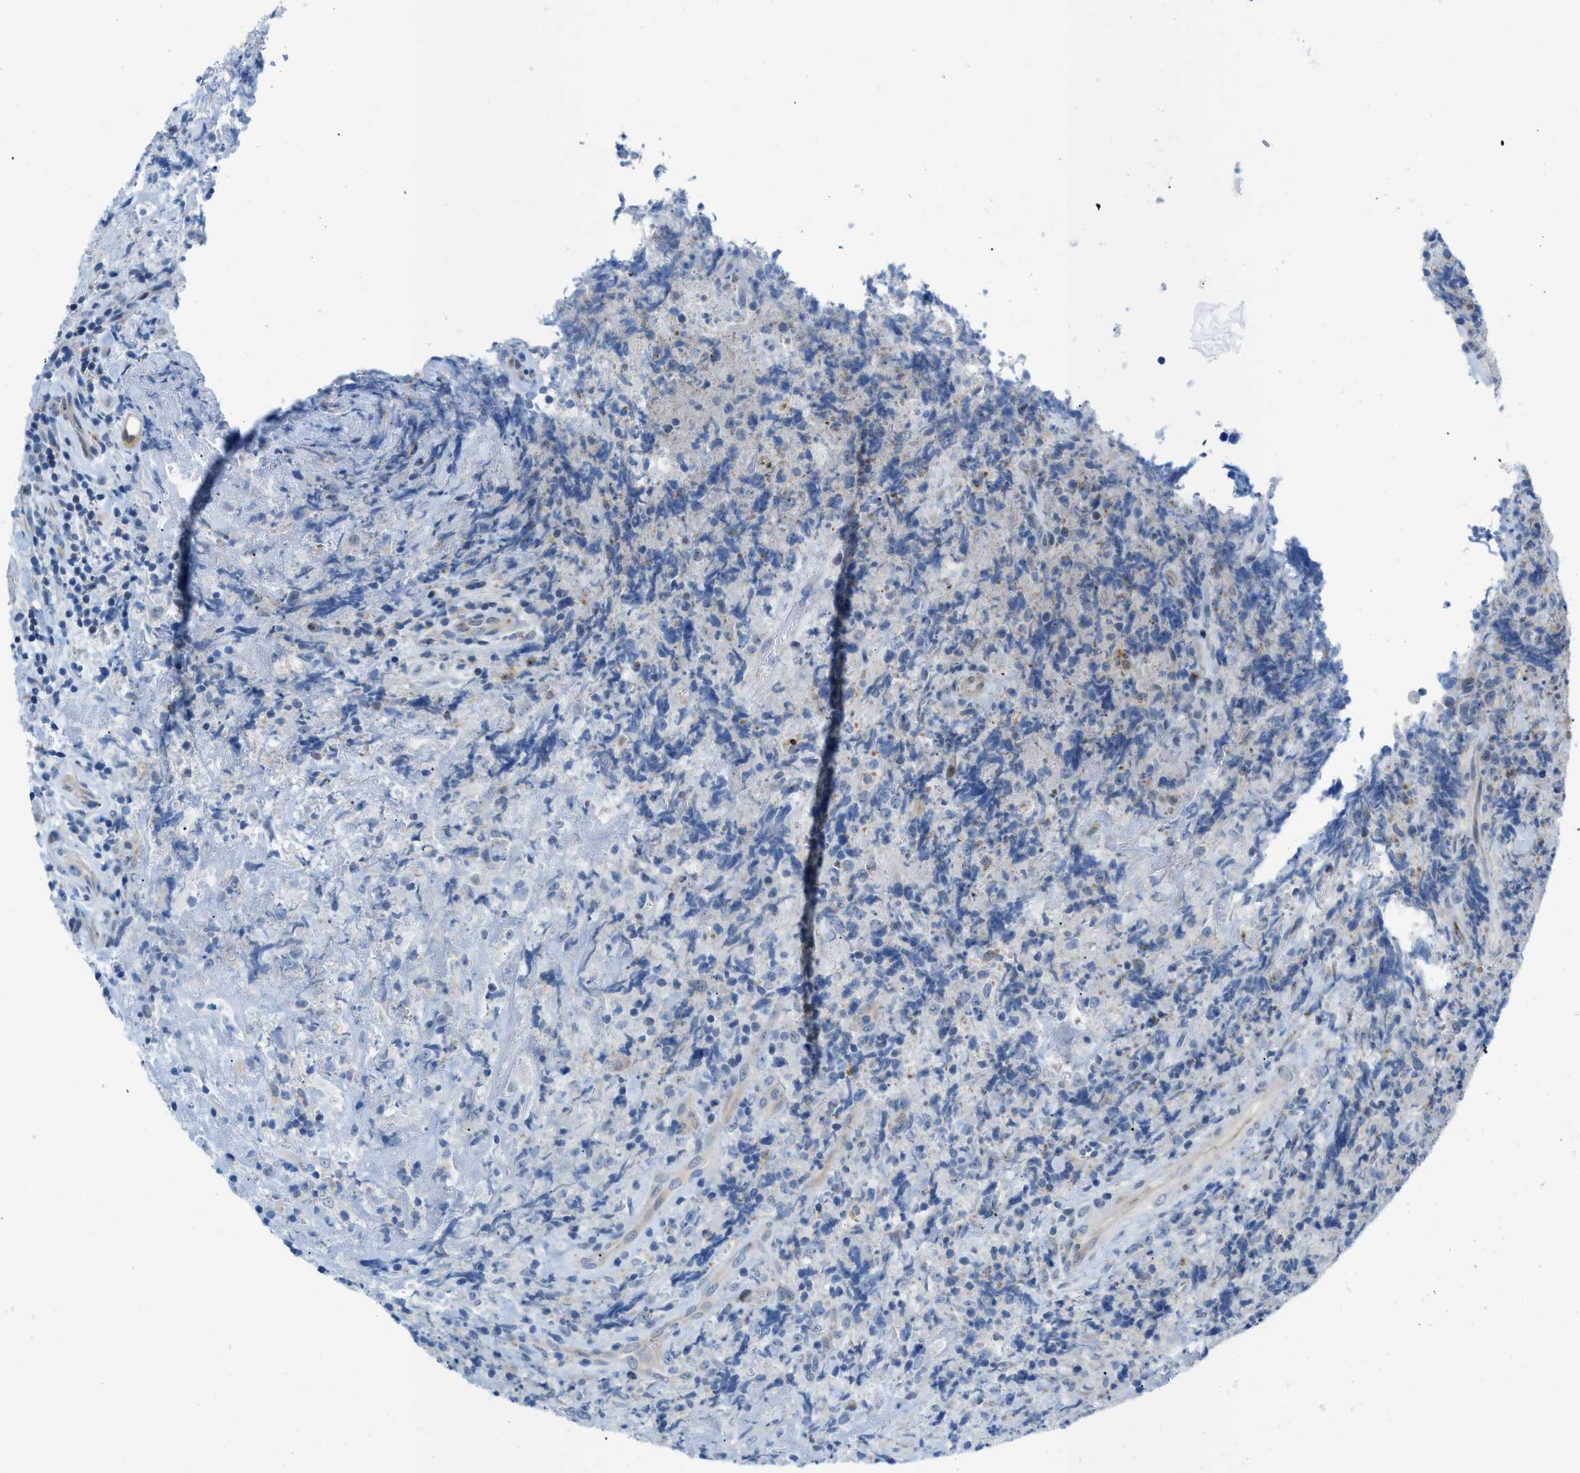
{"staining": {"intensity": "weak", "quantity": "<25%", "location": "cytoplasmic/membranous"}, "tissue": "lymphoma", "cell_type": "Tumor cells", "image_type": "cancer", "snomed": [{"axis": "morphology", "description": "Malignant lymphoma, non-Hodgkin's type, High grade"}, {"axis": "topography", "description": "Tonsil"}], "caption": "Immunohistochemistry histopathology image of neoplastic tissue: lymphoma stained with DAB (3,3'-diaminobenzidine) shows no significant protein positivity in tumor cells.", "gene": "RBBP9", "patient": {"sex": "female", "age": 36}}